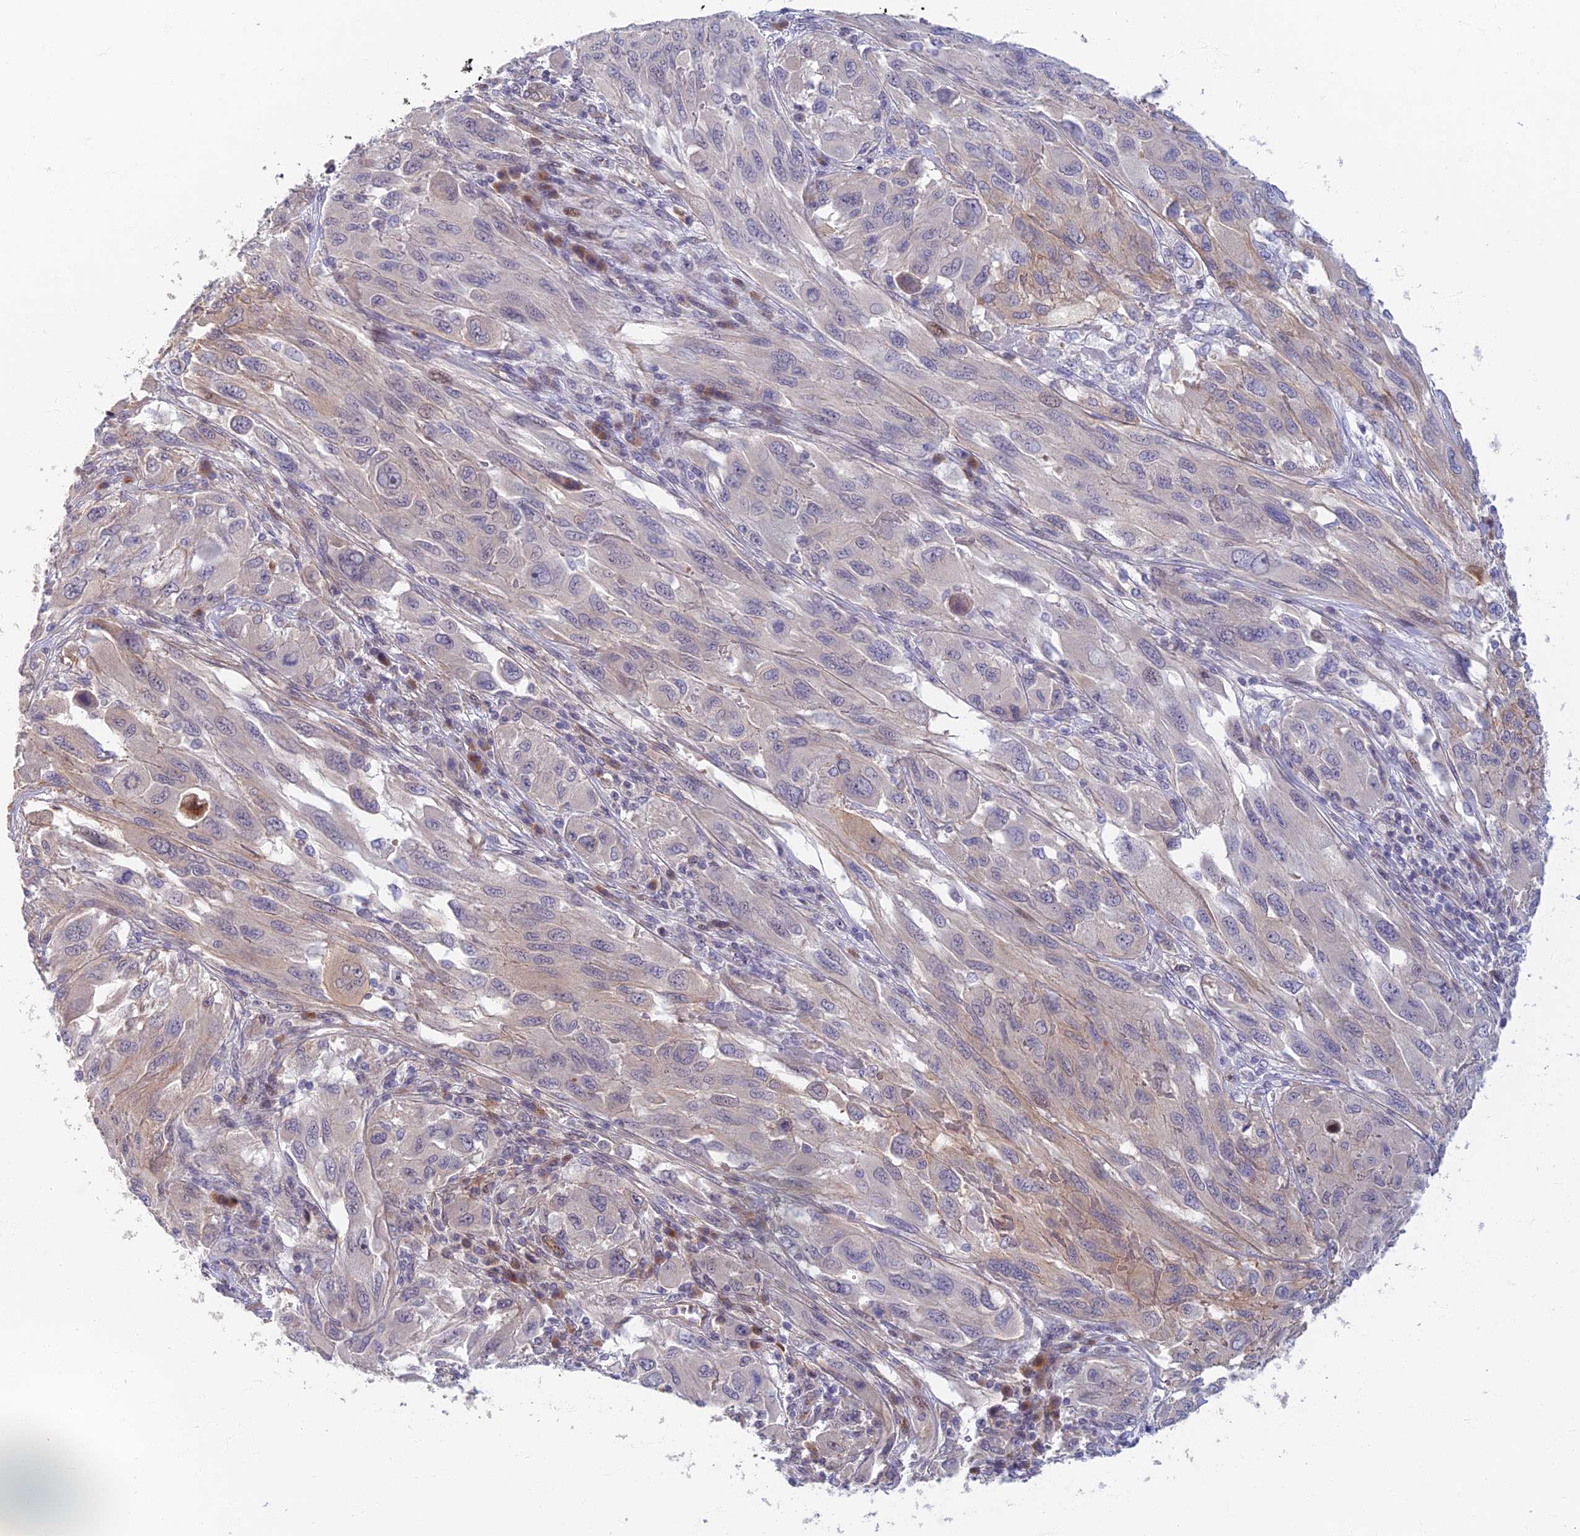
{"staining": {"intensity": "weak", "quantity": "<25%", "location": "cytoplasmic/membranous"}, "tissue": "melanoma", "cell_type": "Tumor cells", "image_type": "cancer", "snomed": [{"axis": "morphology", "description": "Malignant melanoma, NOS"}, {"axis": "topography", "description": "Skin"}], "caption": "Immunohistochemistry (IHC) of human melanoma exhibits no staining in tumor cells.", "gene": "RHBDL2", "patient": {"sex": "female", "age": 91}}